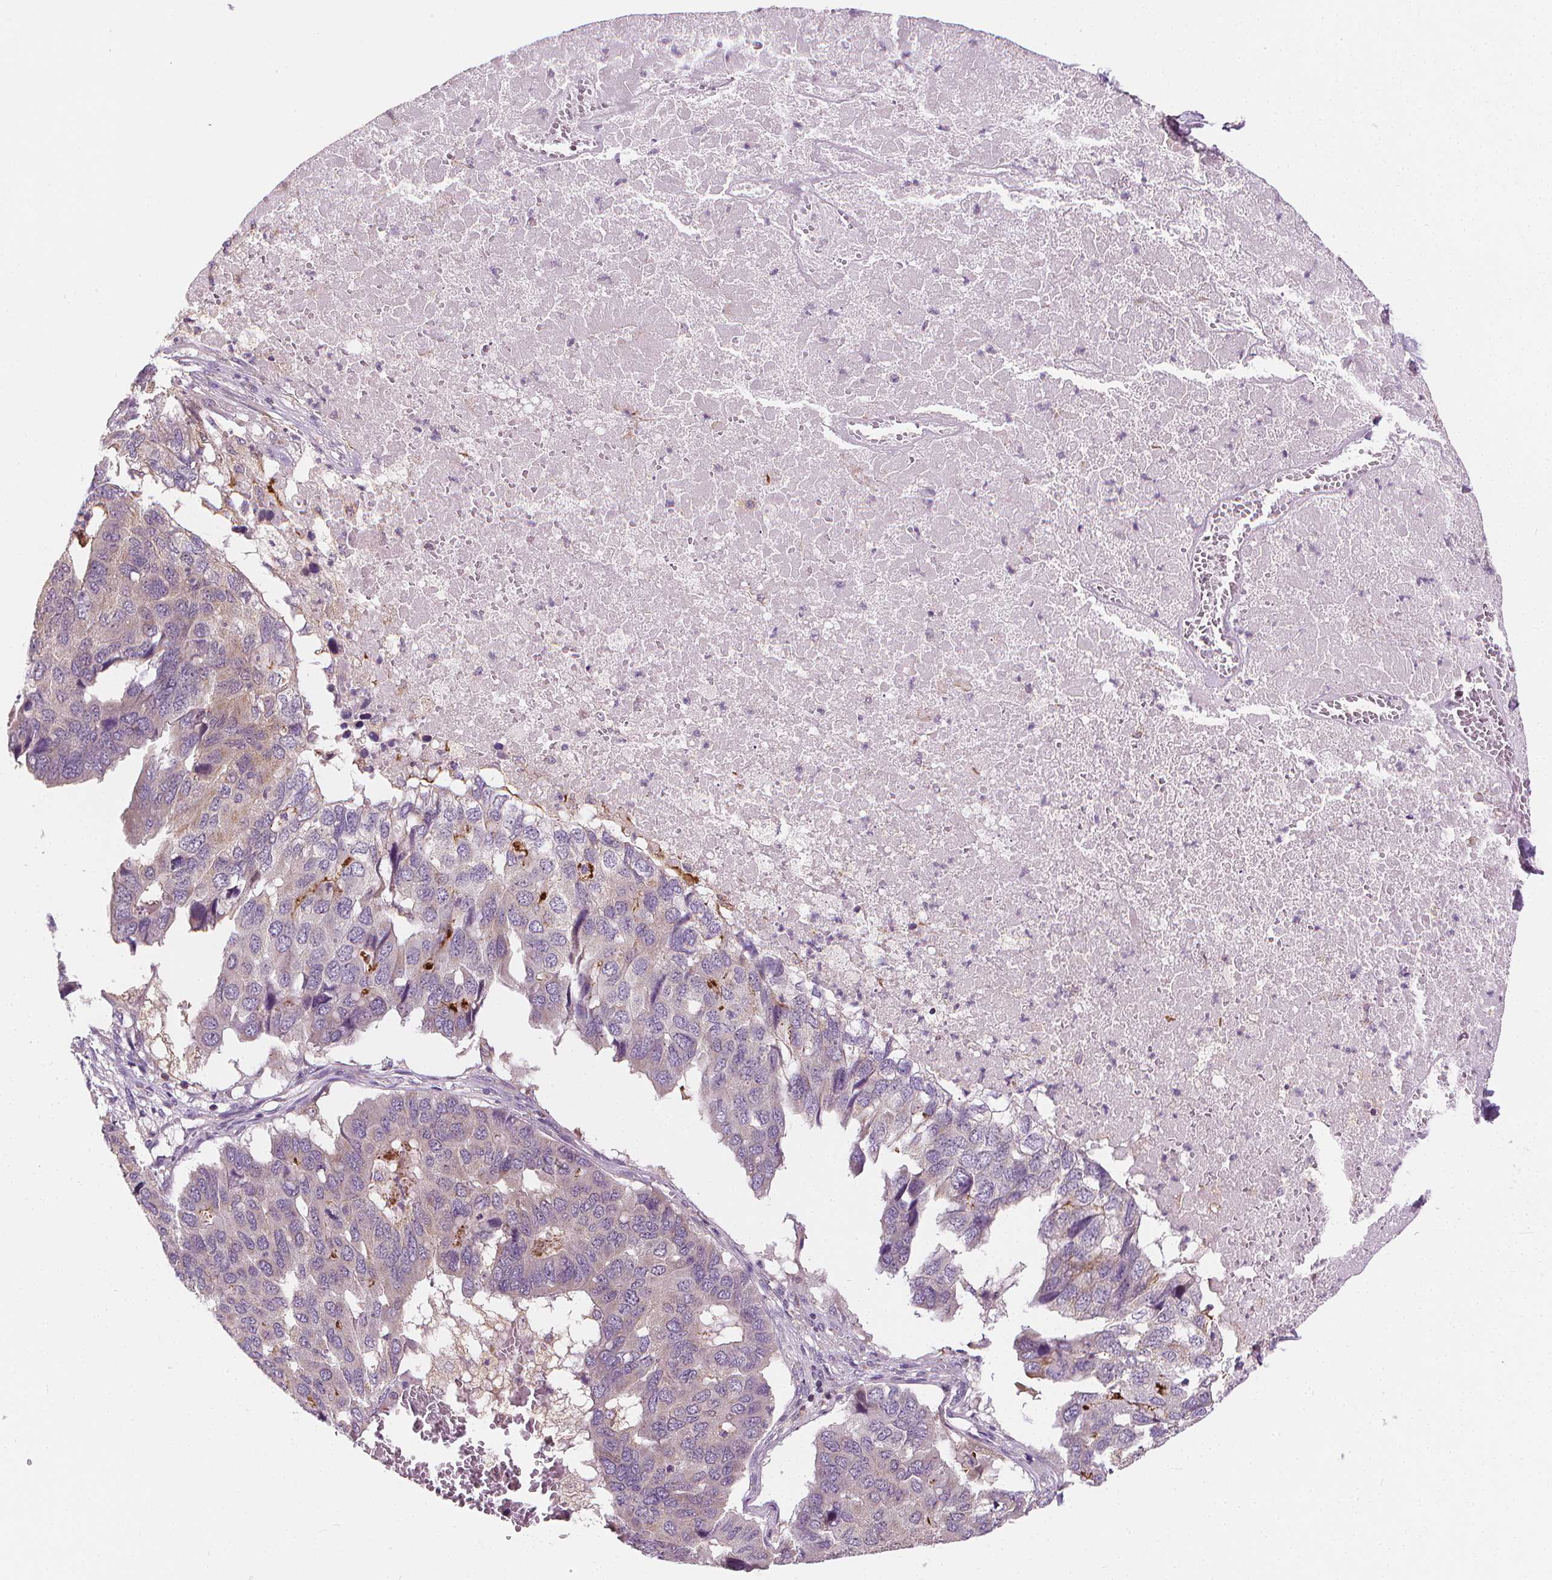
{"staining": {"intensity": "negative", "quantity": "none", "location": "none"}, "tissue": "pancreatic cancer", "cell_type": "Tumor cells", "image_type": "cancer", "snomed": [{"axis": "morphology", "description": "Adenocarcinoma, NOS"}, {"axis": "topography", "description": "Pancreas"}], "caption": "Adenocarcinoma (pancreatic) was stained to show a protein in brown. There is no significant staining in tumor cells.", "gene": "RAB20", "patient": {"sex": "male", "age": 50}}